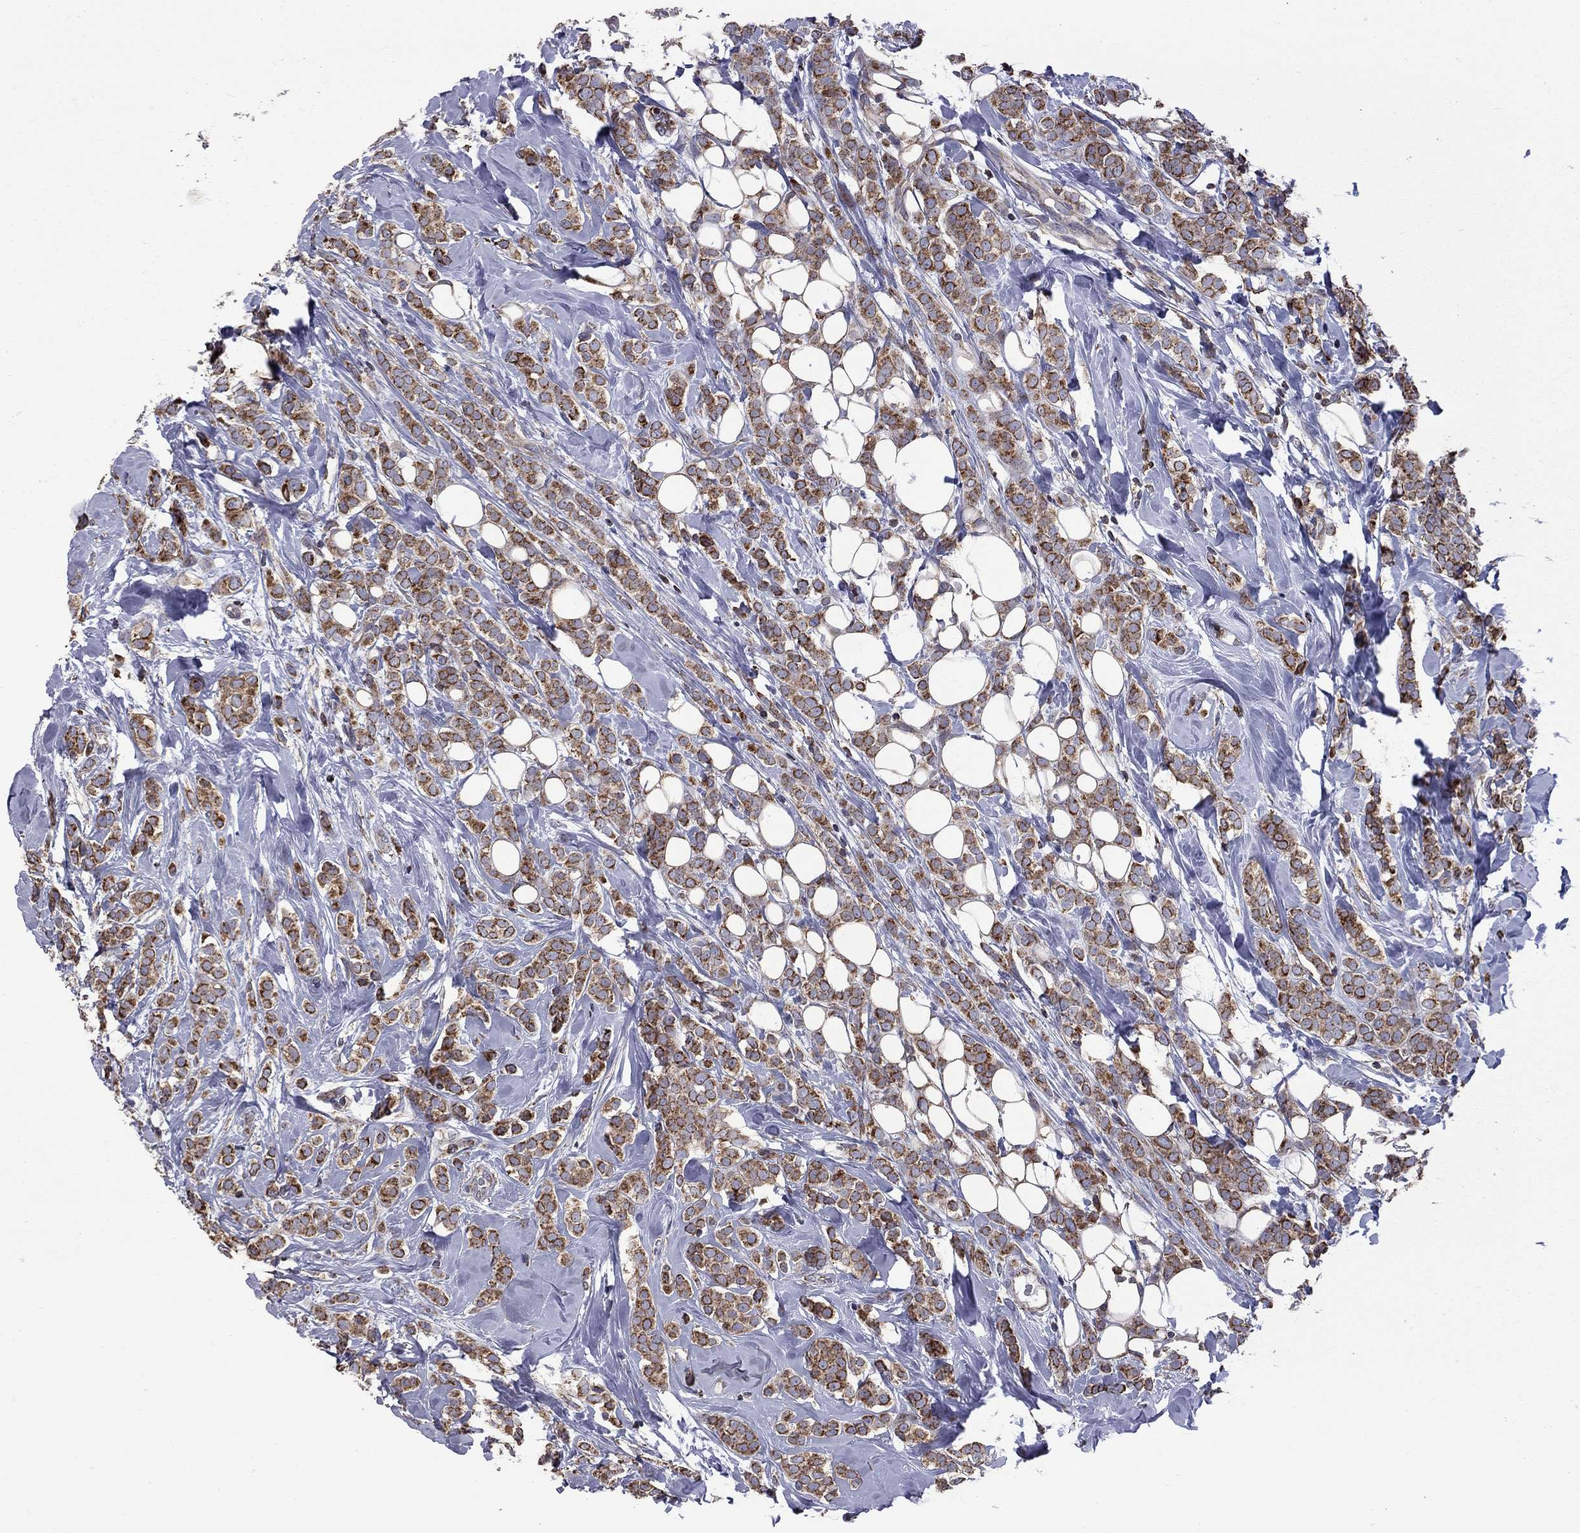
{"staining": {"intensity": "strong", "quantity": ">75%", "location": "cytoplasmic/membranous"}, "tissue": "breast cancer", "cell_type": "Tumor cells", "image_type": "cancer", "snomed": [{"axis": "morphology", "description": "Lobular carcinoma"}, {"axis": "topography", "description": "Breast"}], "caption": "Breast cancer (lobular carcinoma) stained with DAB (3,3'-diaminobenzidine) immunohistochemistry (IHC) reveals high levels of strong cytoplasmic/membranous staining in about >75% of tumor cells. The staining is performed using DAB brown chromogen to label protein expression. The nuclei are counter-stained blue using hematoxylin.", "gene": "CLPTM1", "patient": {"sex": "female", "age": 49}}